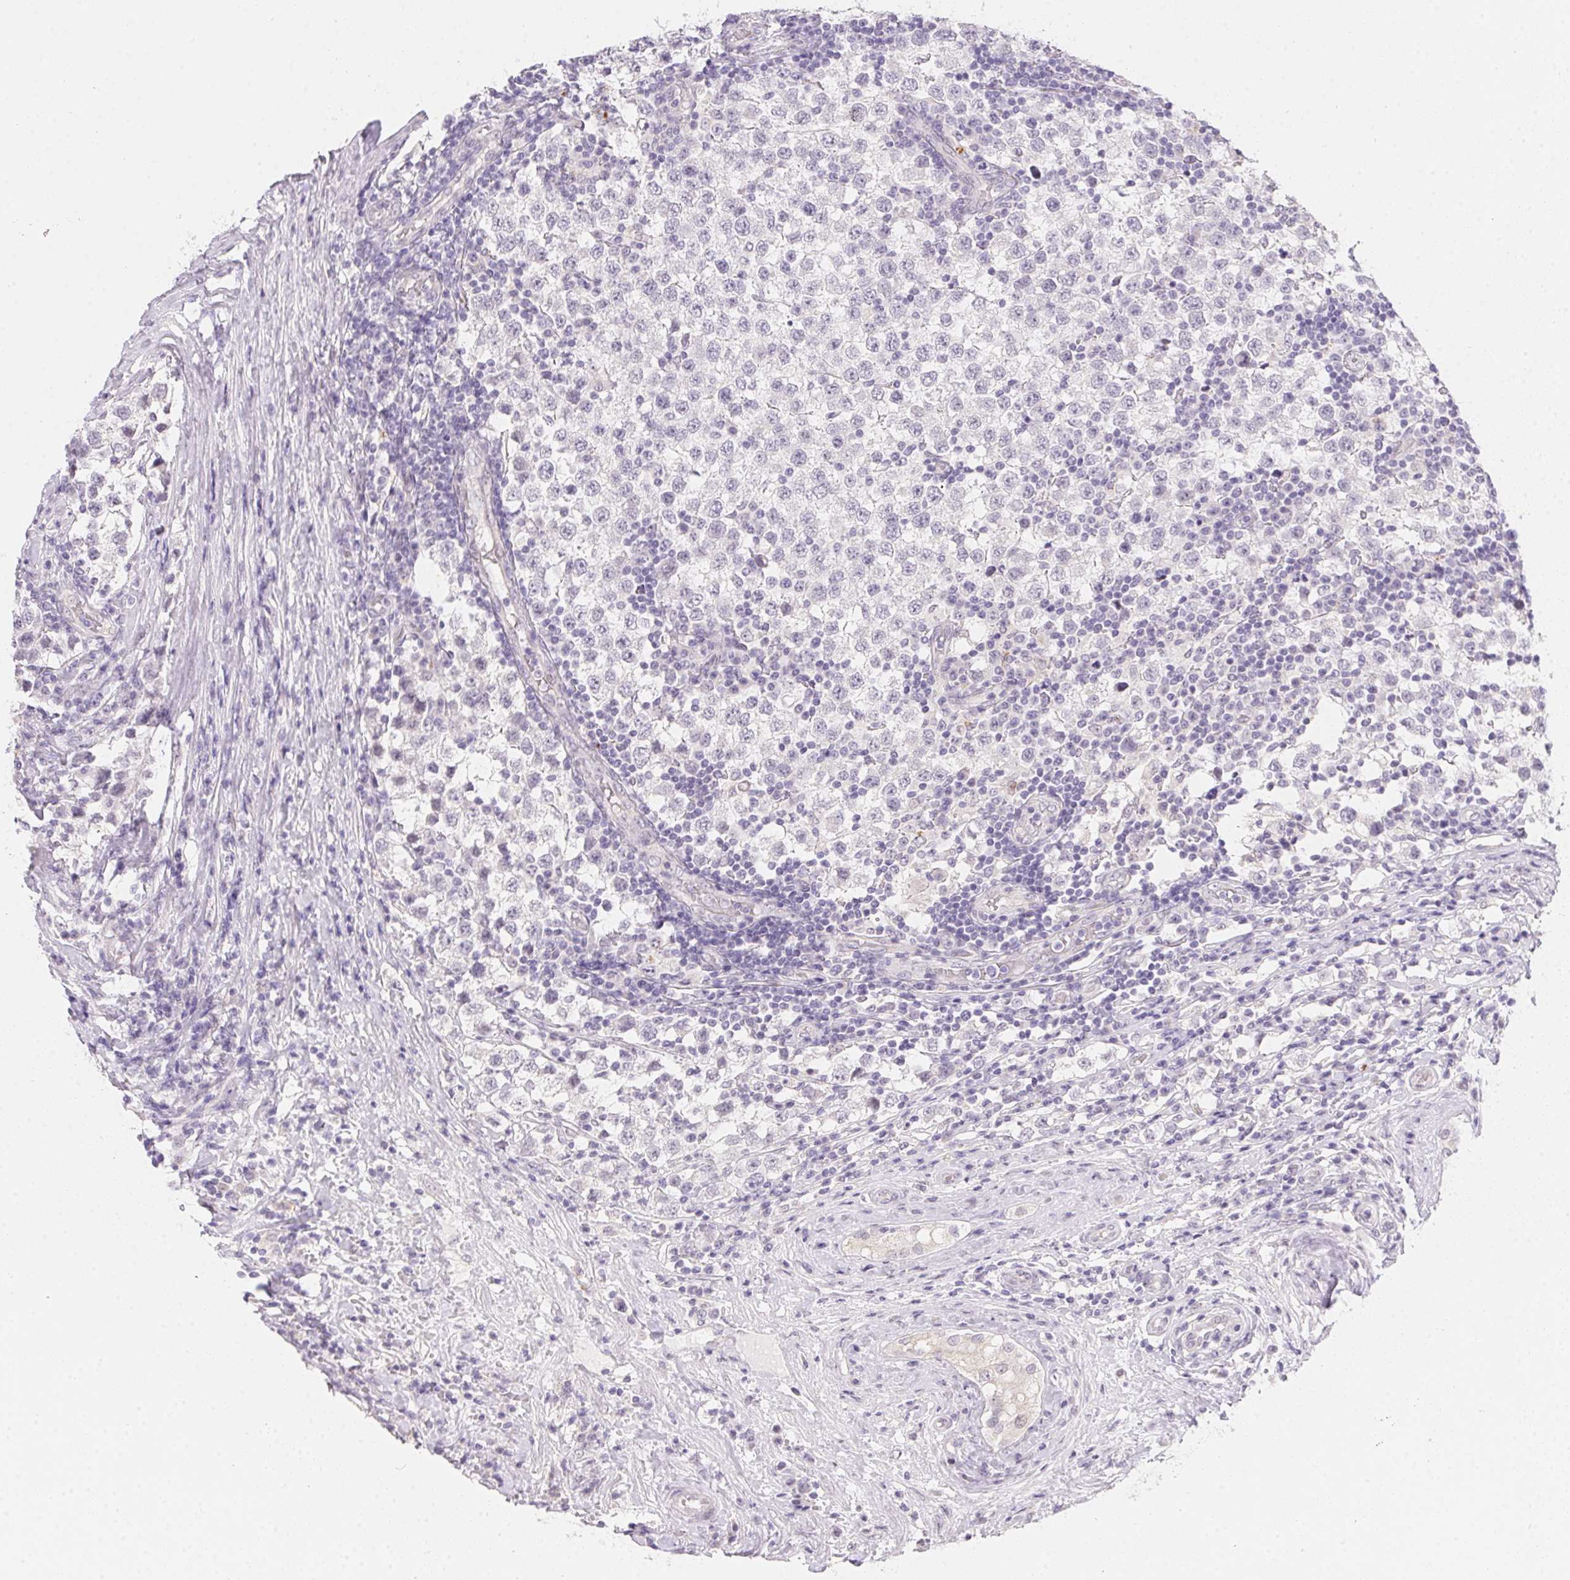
{"staining": {"intensity": "negative", "quantity": "none", "location": "none"}, "tissue": "testis cancer", "cell_type": "Tumor cells", "image_type": "cancer", "snomed": [{"axis": "morphology", "description": "Seminoma, NOS"}, {"axis": "topography", "description": "Testis"}], "caption": "Tumor cells show no significant protein positivity in testis cancer.", "gene": "MORC1", "patient": {"sex": "male", "age": 34}}